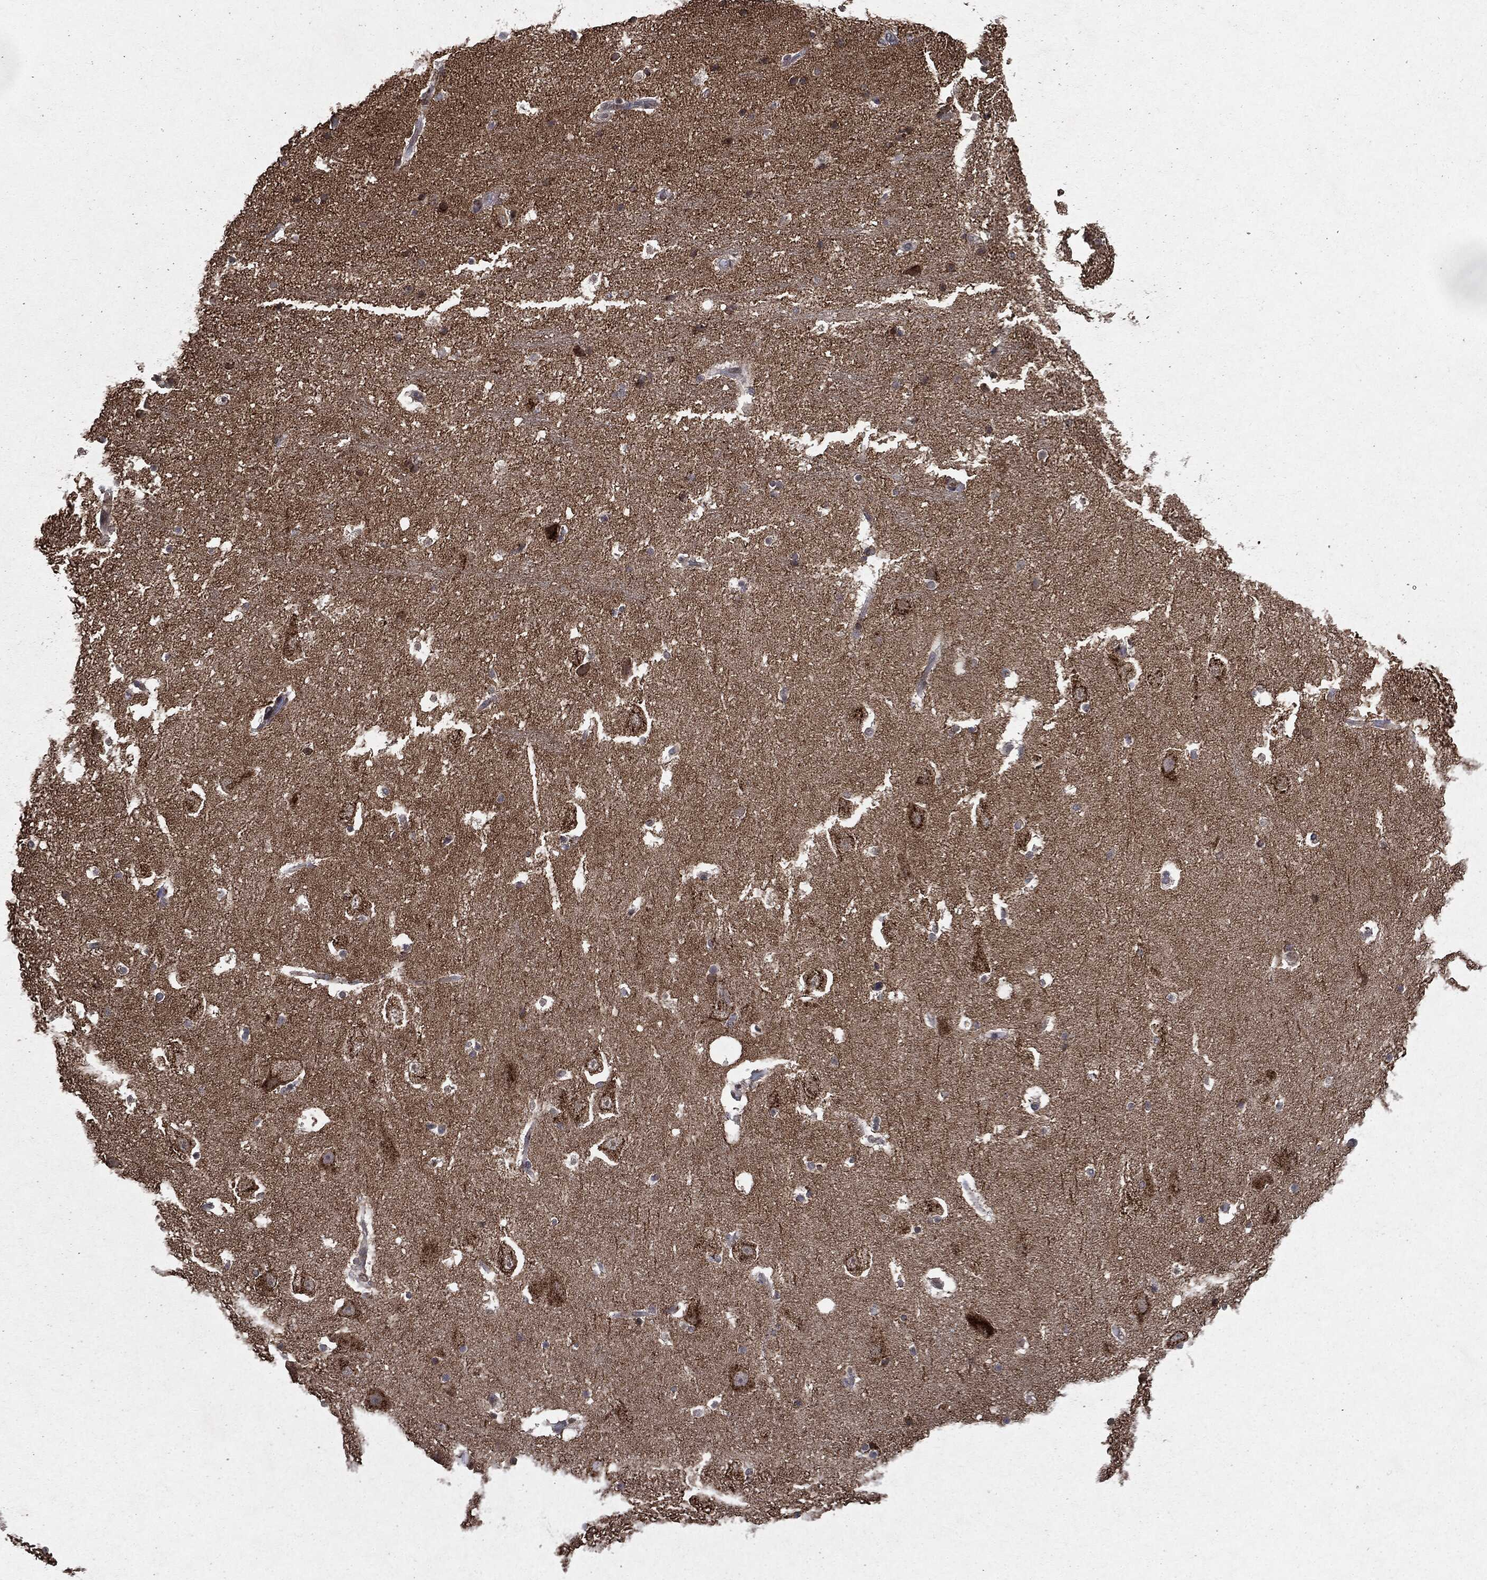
{"staining": {"intensity": "negative", "quantity": "none", "location": "none"}, "tissue": "hippocampus", "cell_type": "Glial cells", "image_type": "normal", "snomed": [{"axis": "morphology", "description": "Normal tissue, NOS"}, {"axis": "topography", "description": "Hippocampus"}], "caption": "DAB (3,3'-diaminobenzidine) immunohistochemical staining of normal hippocampus displays no significant positivity in glial cells. Brightfield microscopy of immunohistochemistry (IHC) stained with DAB (brown) and hematoxylin (blue), captured at high magnification.", "gene": "PLPPR2", "patient": {"sex": "male", "age": 51}}